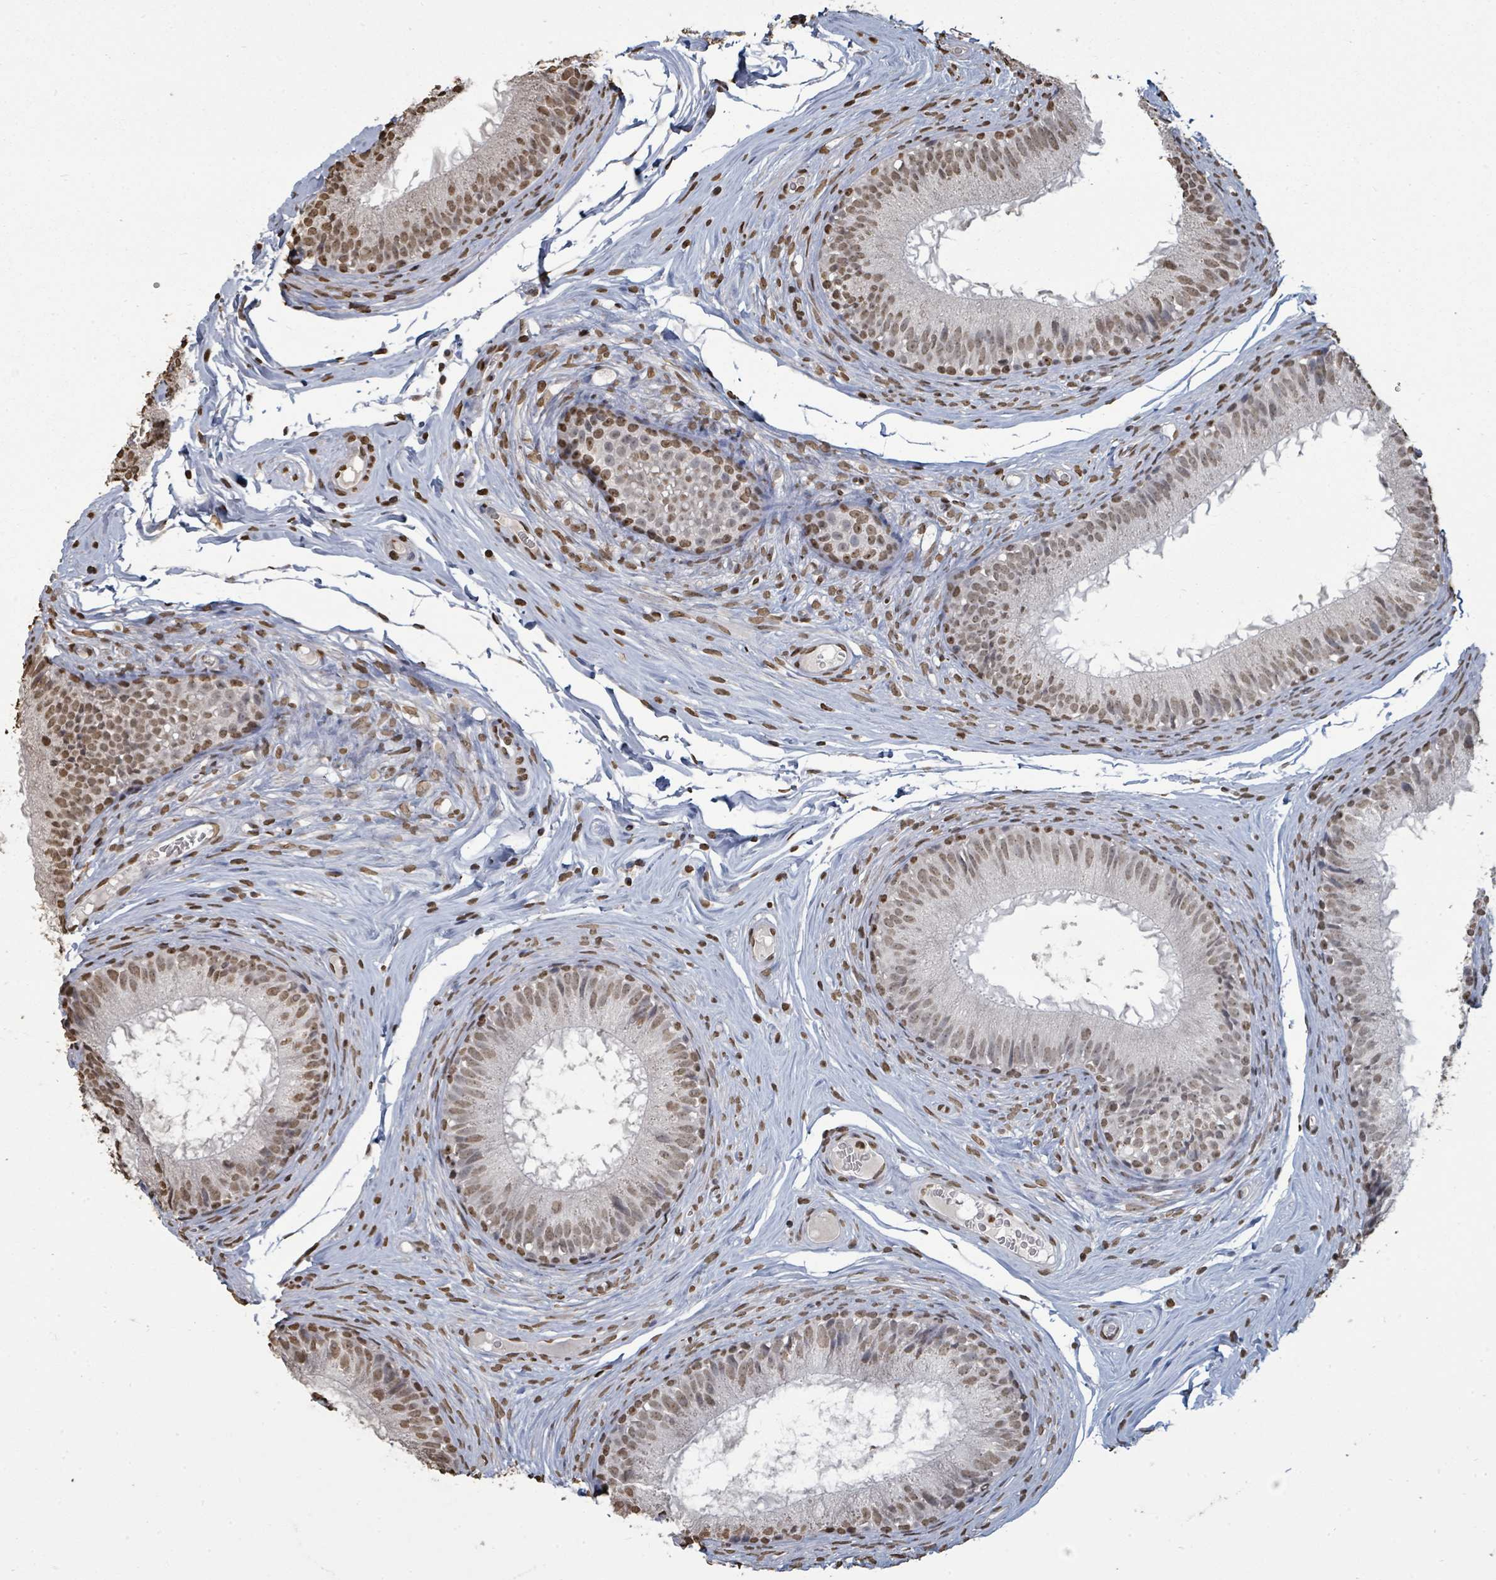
{"staining": {"intensity": "moderate", "quantity": ">75%", "location": "nuclear"}, "tissue": "epididymis", "cell_type": "Glandular cells", "image_type": "normal", "snomed": [{"axis": "morphology", "description": "Normal tissue, NOS"}, {"axis": "topography", "description": "Epididymis"}], "caption": "Benign epididymis demonstrates moderate nuclear expression in approximately >75% of glandular cells.", "gene": "MRPS12", "patient": {"sex": "male", "age": 25}}